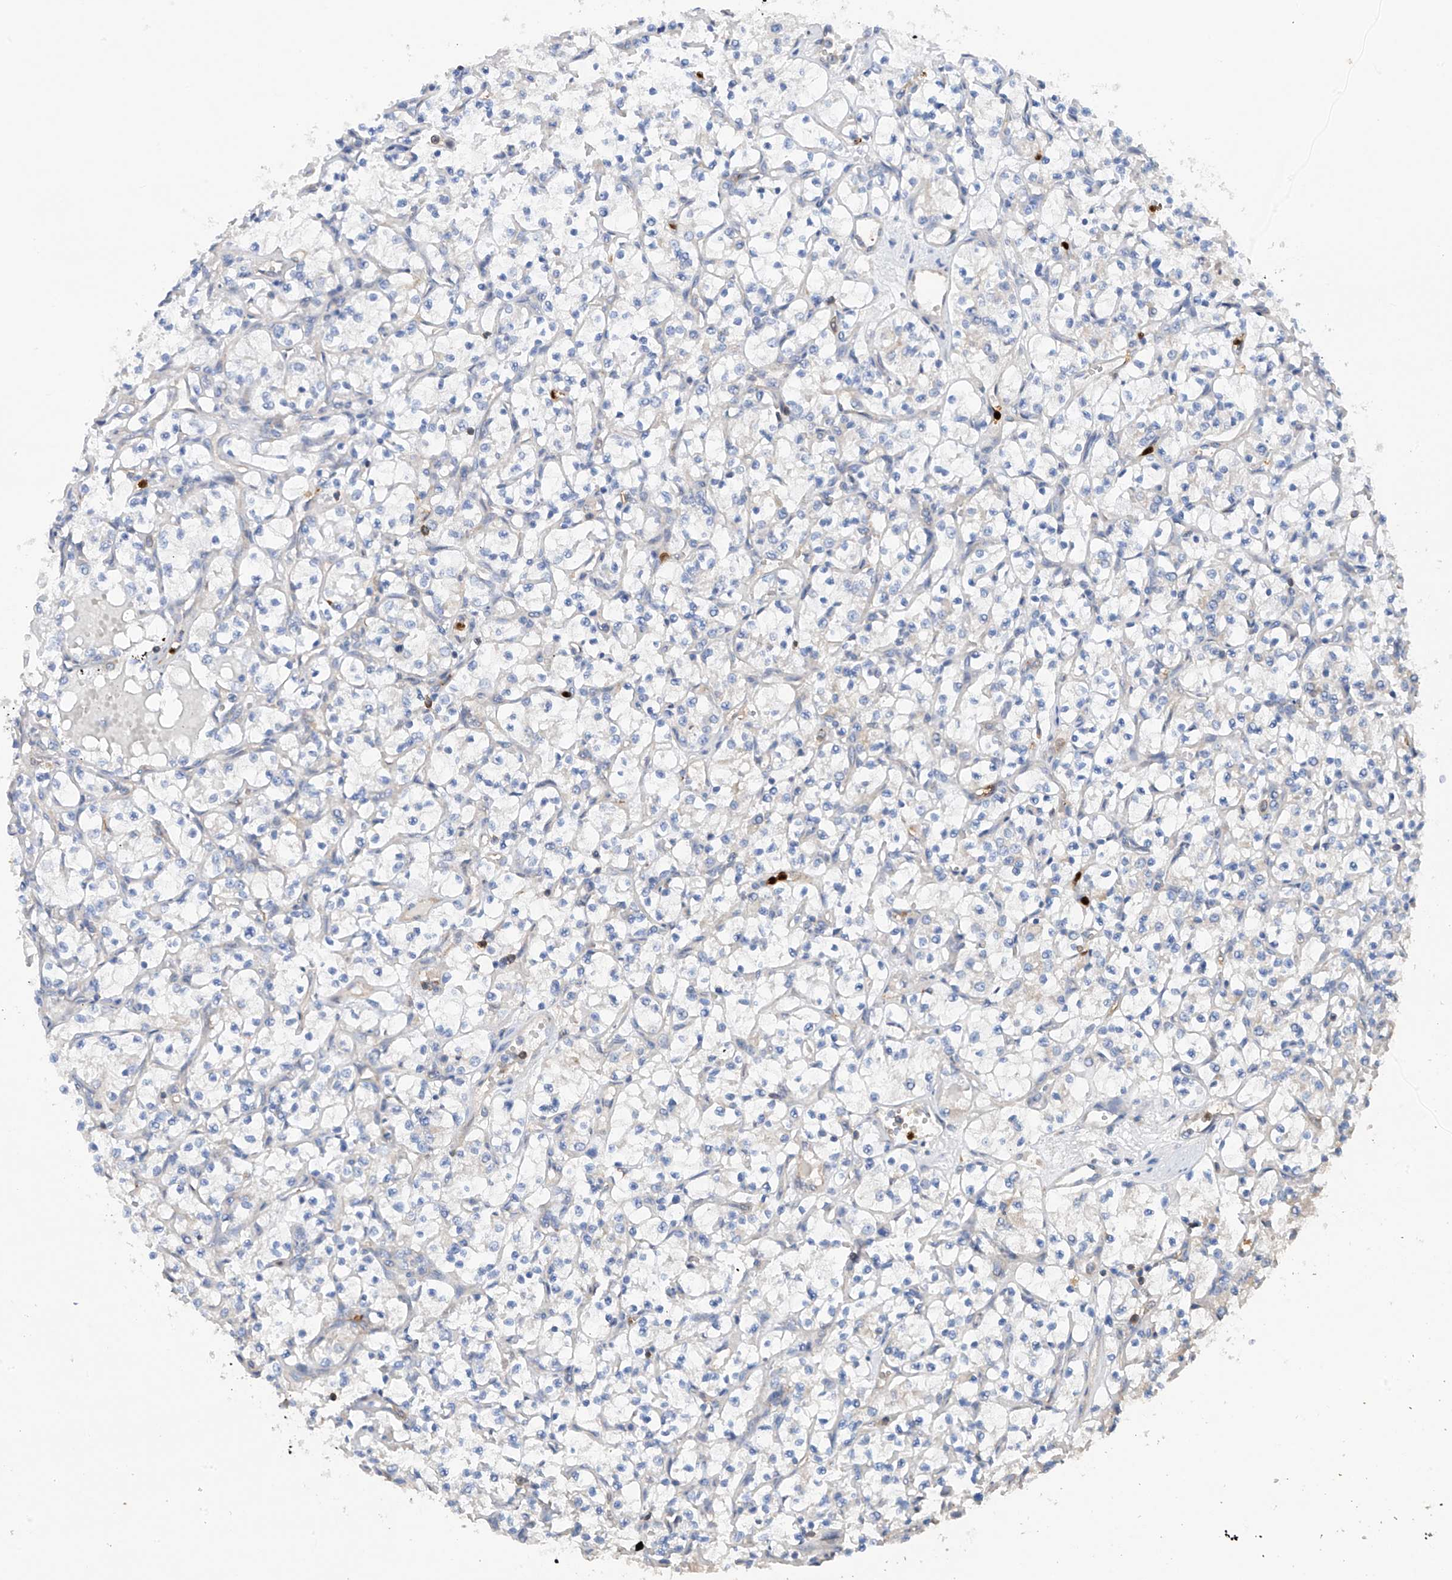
{"staining": {"intensity": "negative", "quantity": "none", "location": "none"}, "tissue": "renal cancer", "cell_type": "Tumor cells", "image_type": "cancer", "snomed": [{"axis": "morphology", "description": "Adenocarcinoma, NOS"}, {"axis": "topography", "description": "Kidney"}], "caption": "A micrograph of human adenocarcinoma (renal) is negative for staining in tumor cells. The staining is performed using DAB brown chromogen with nuclei counter-stained in using hematoxylin.", "gene": "PHACTR2", "patient": {"sex": "female", "age": 69}}